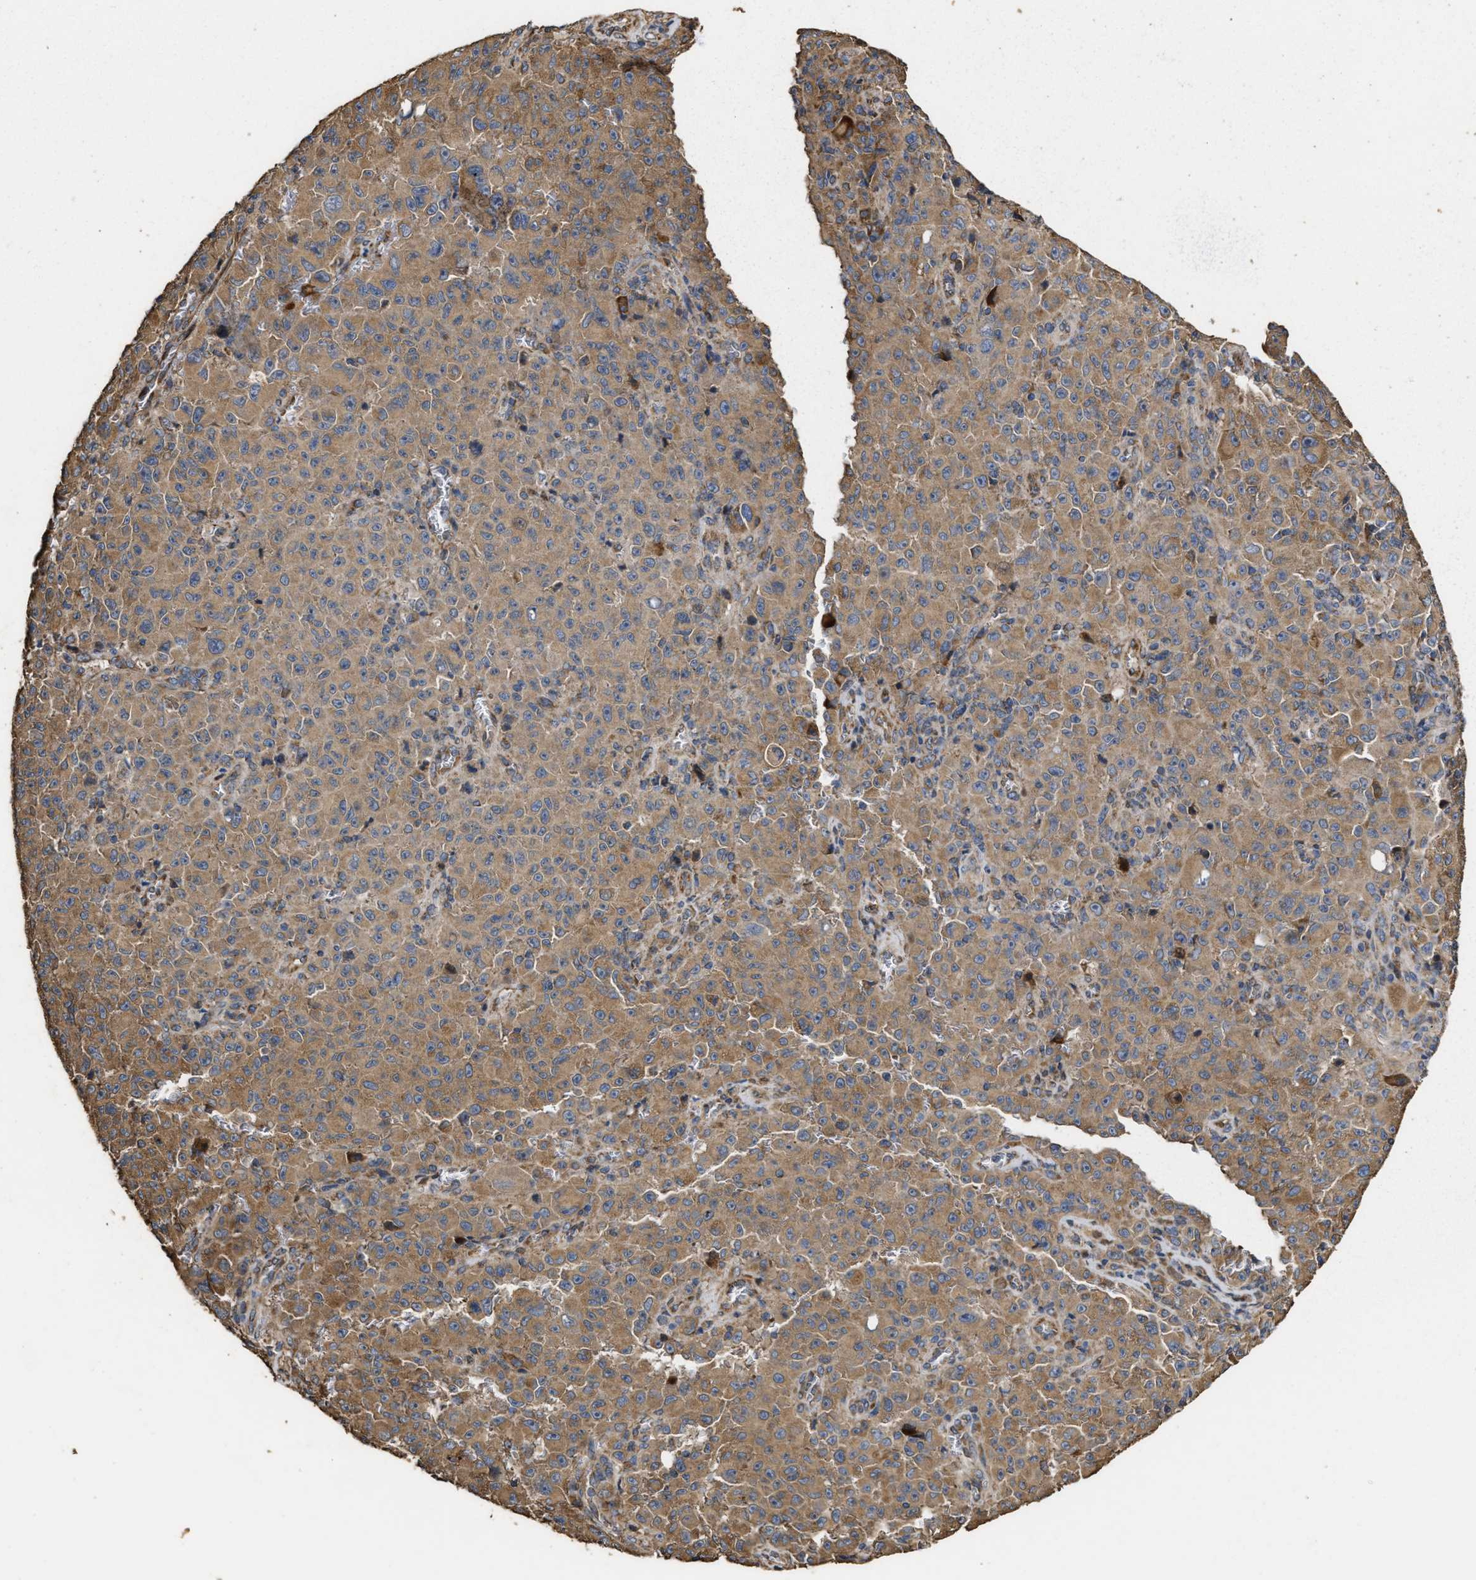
{"staining": {"intensity": "moderate", "quantity": ">75%", "location": "cytoplasmic/membranous"}, "tissue": "melanoma", "cell_type": "Tumor cells", "image_type": "cancer", "snomed": [{"axis": "morphology", "description": "Malignant melanoma, NOS"}, {"axis": "topography", "description": "Skin"}], "caption": "An image of malignant melanoma stained for a protein demonstrates moderate cytoplasmic/membranous brown staining in tumor cells.", "gene": "NAV1", "patient": {"sex": "female", "age": 82}}